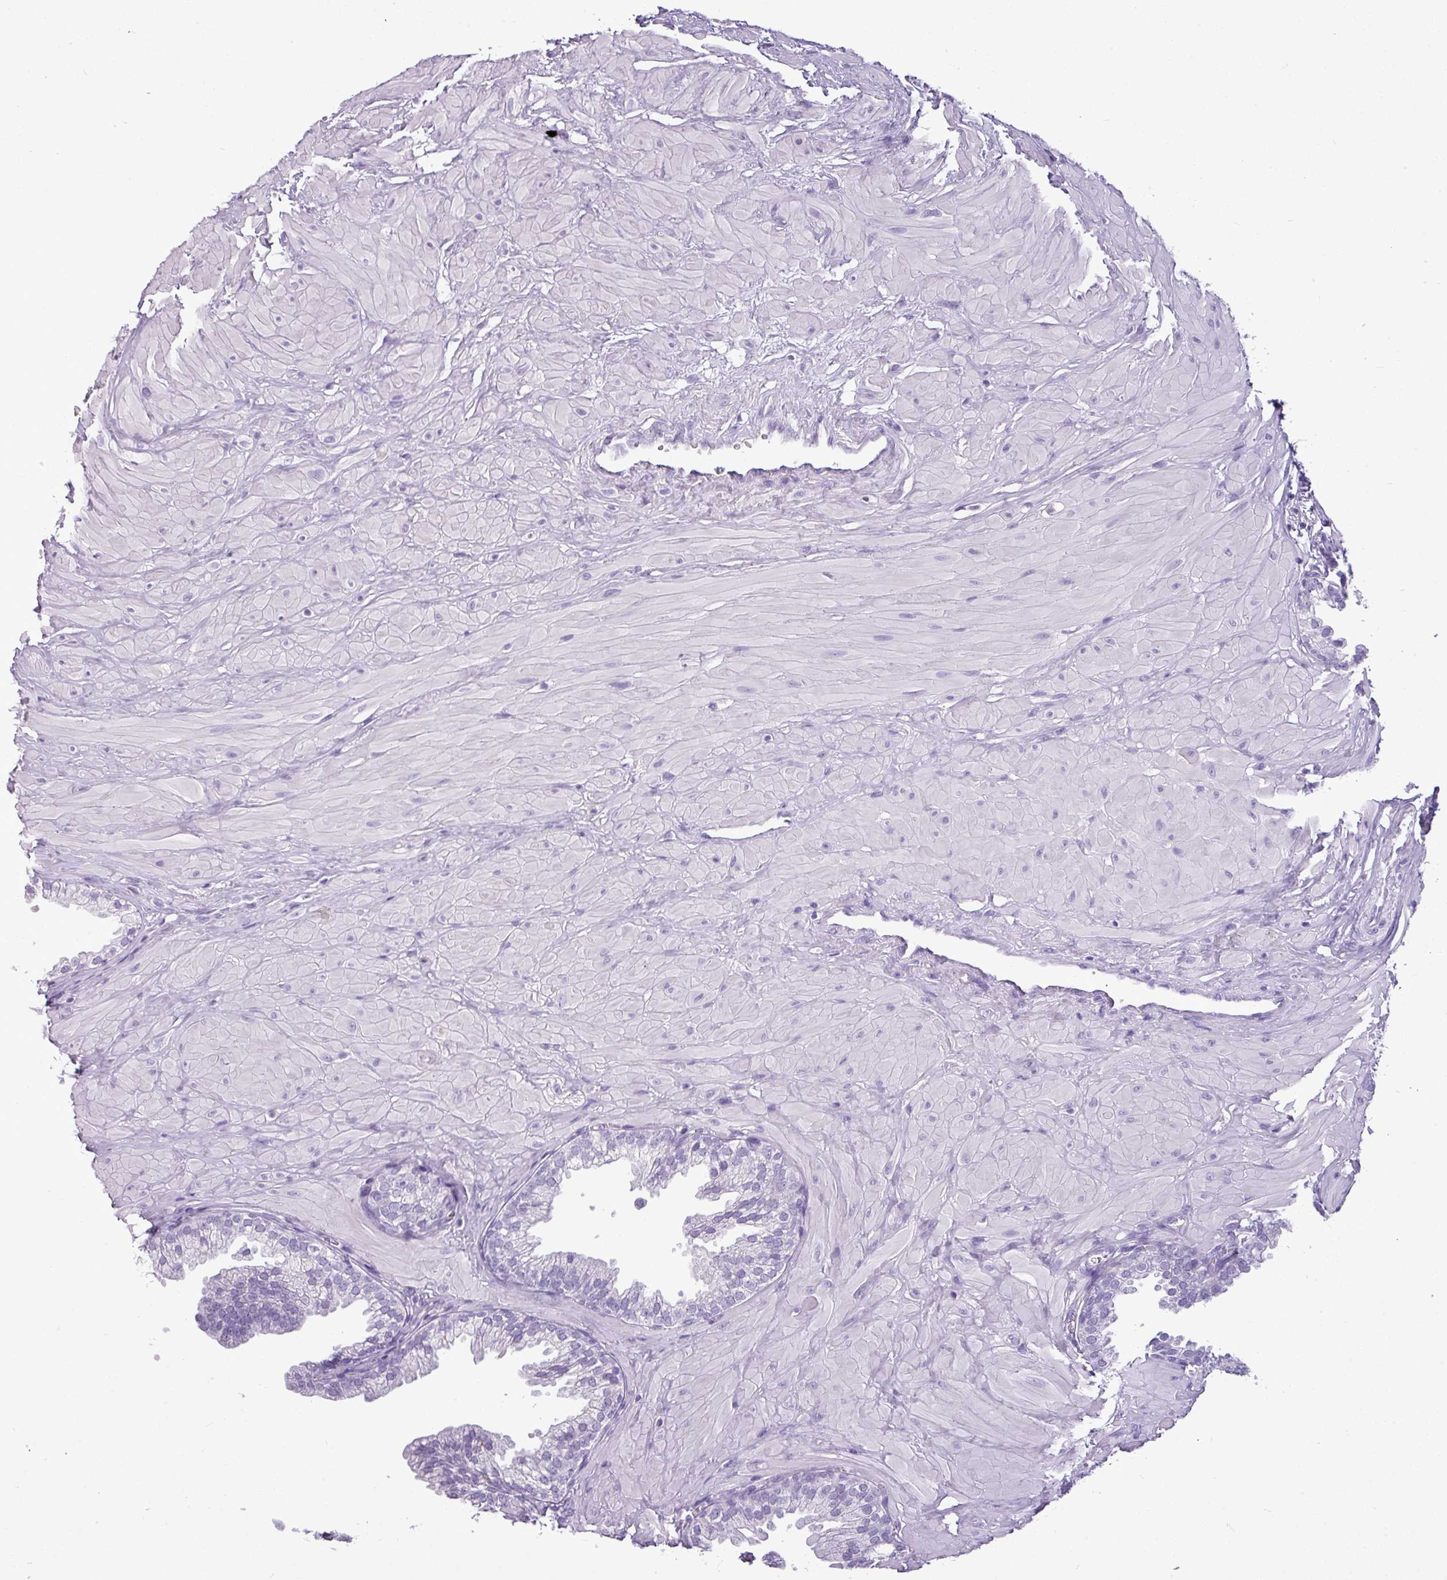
{"staining": {"intensity": "negative", "quantity": "none", "location": "none"}, "tissue": "prostate", "cell_type": "Glandular cells", "image_type": "normal", "snomed": [{"axis": "morphology", "description": "Normal tissue, NOS"}, {"axis": "topography", "description": "Prostate"}, {"axis": "topography", "description": "Peripheral nerve tissue"}], "caption": "IHC micrograph of unremarkable prostate: prostate stained with DAB demonstrates no significant protein expression in glandular cells.", "gene": "TMEM91", "patient": {"sex": "male", "age": 55}}